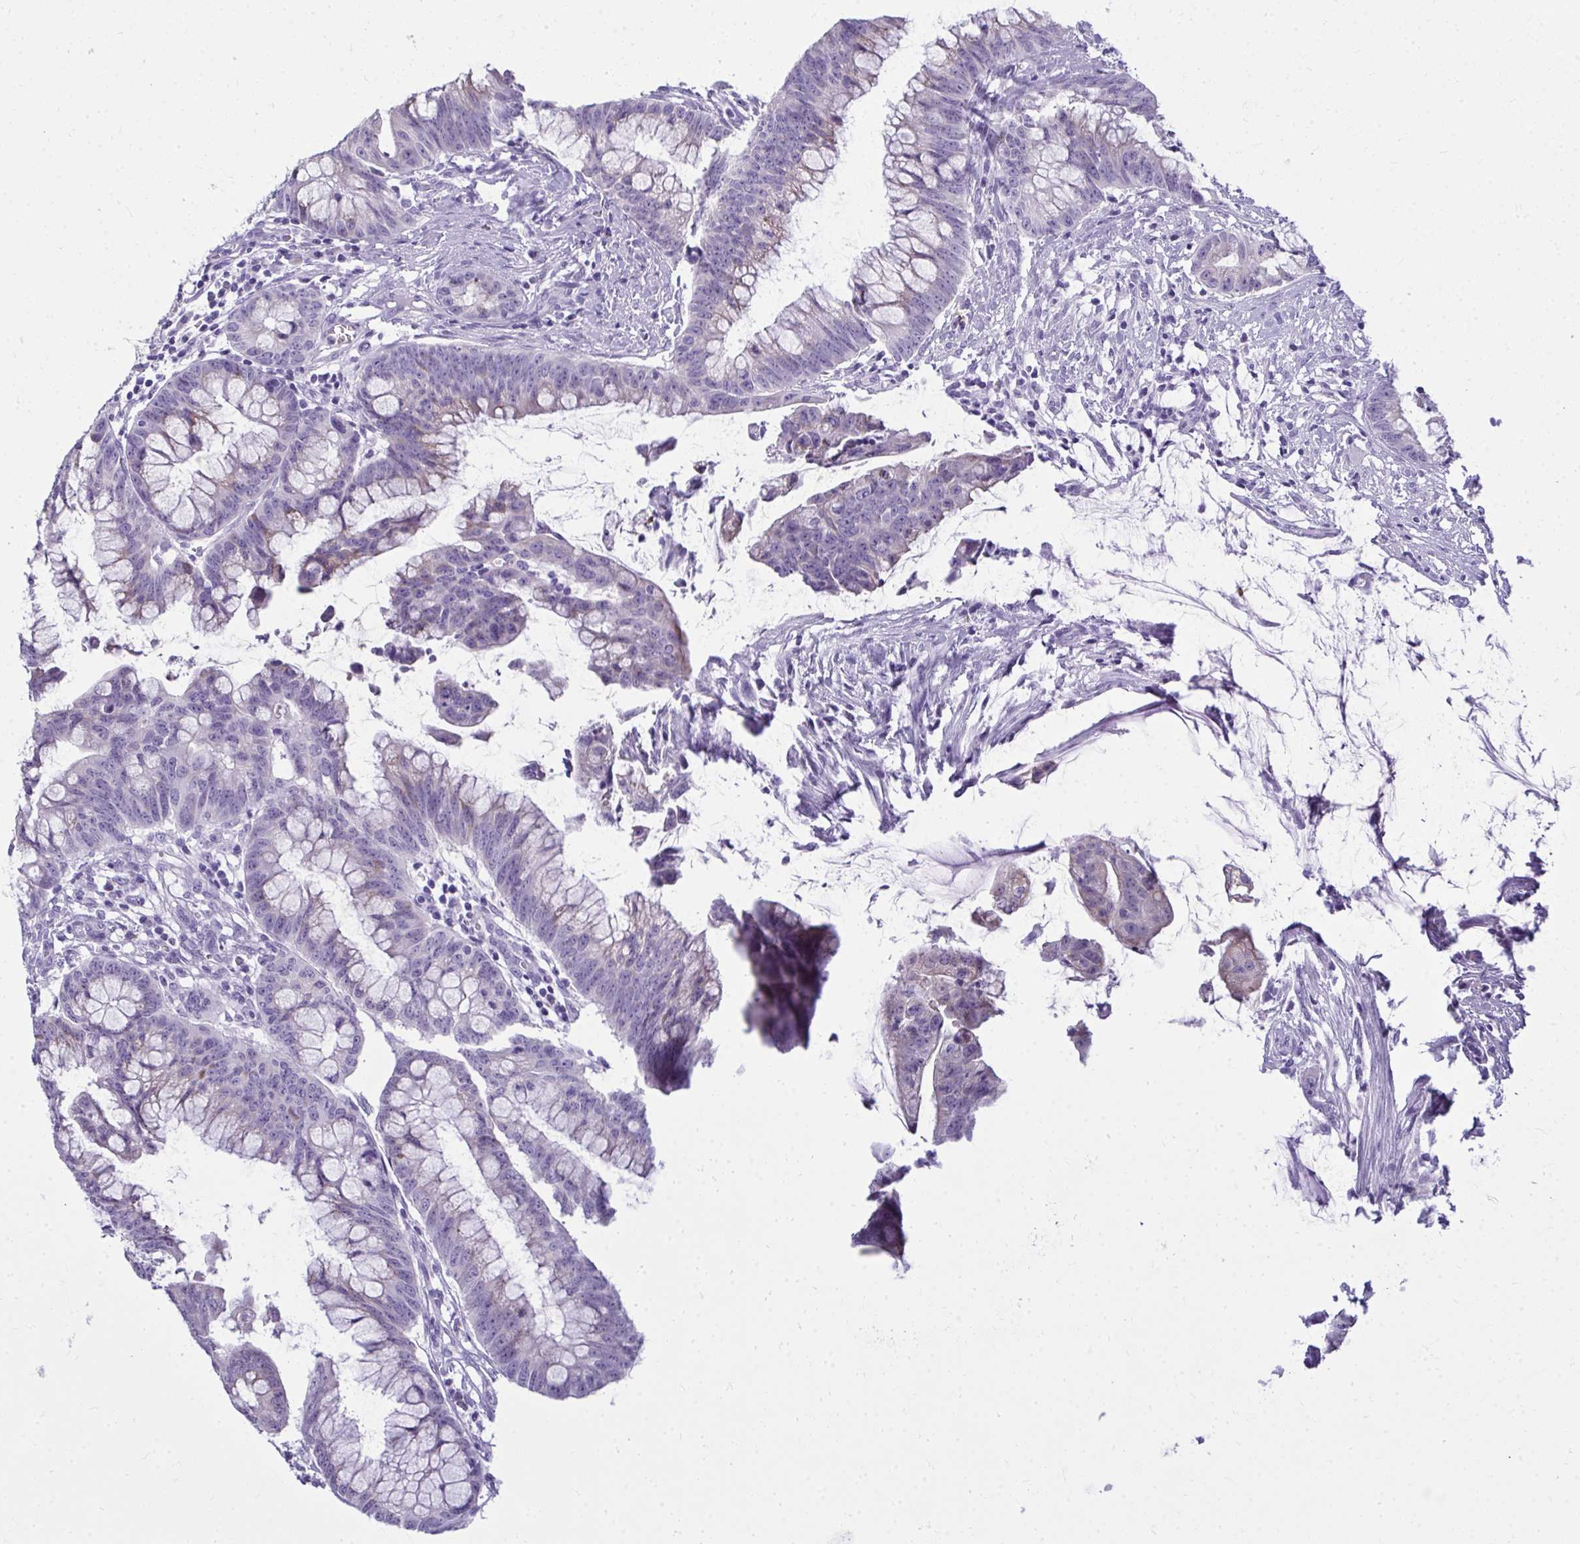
{"staining": {"intensity": "negative", "quantity": "none", "location": "none"}, "tissue": "colorectal cancer", "cell_type": "Tumor cells", "image_type": "cancer", "snomed": [{"axis": "morphology", "description": "Adenocarcinoma, NOS"}, {"axis": "topography", "description": "Colon"}], "caption": "IHC photomicrograph of adenocarcinoma (colorectal) stained for a protein (brown), which demonstrates no staining in tumor cells. Nuclei are stained in blue.", "gene": "QDPR", "patient": {"sex": "male", "age": 62}}